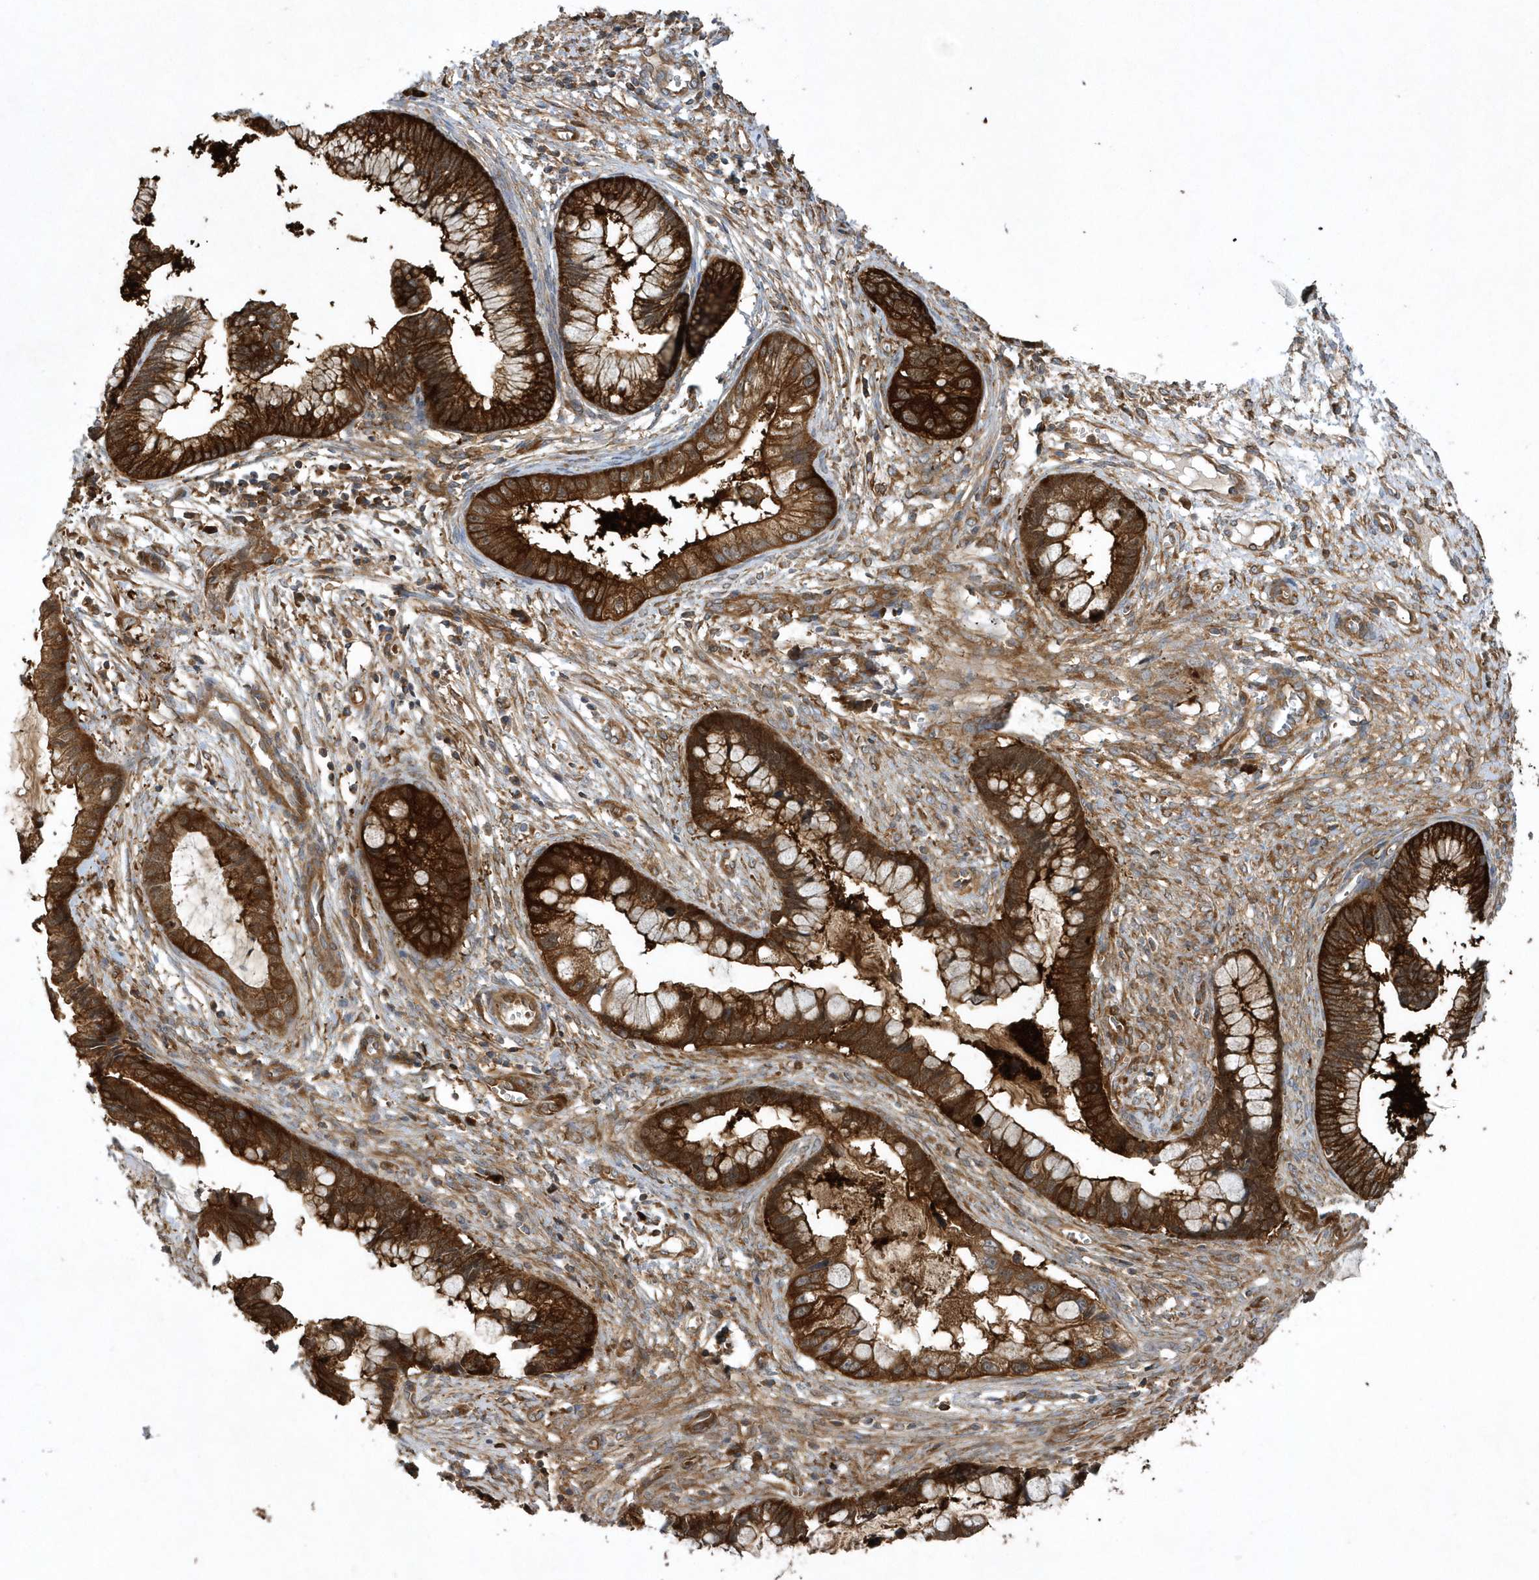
{"staining": {"intensity": "strong", "quantity": ">75%", "location": "cytoplasmic/membranous"}, "tissue": "cervical cancer", "cell_type": "Tumor cells", "image_type": "cancer", "snomed": [{"axis": "morphology", "description": "Adenocarcinoma, NOS"}, {"axis": "topography", "description": "Cervix"}], "caption": "Tumor cells show high levels of strong cytoplasmic/membranous staining in approximately >75% of cells in human adenocarcinoma (cervical). The staining is performed using DAB brown chromogen to label protein expression. The nuclei are counter-stained blue using hematoxylin.", "gene": "PAICS", "patient": {"sex": "female", "age": 44}}